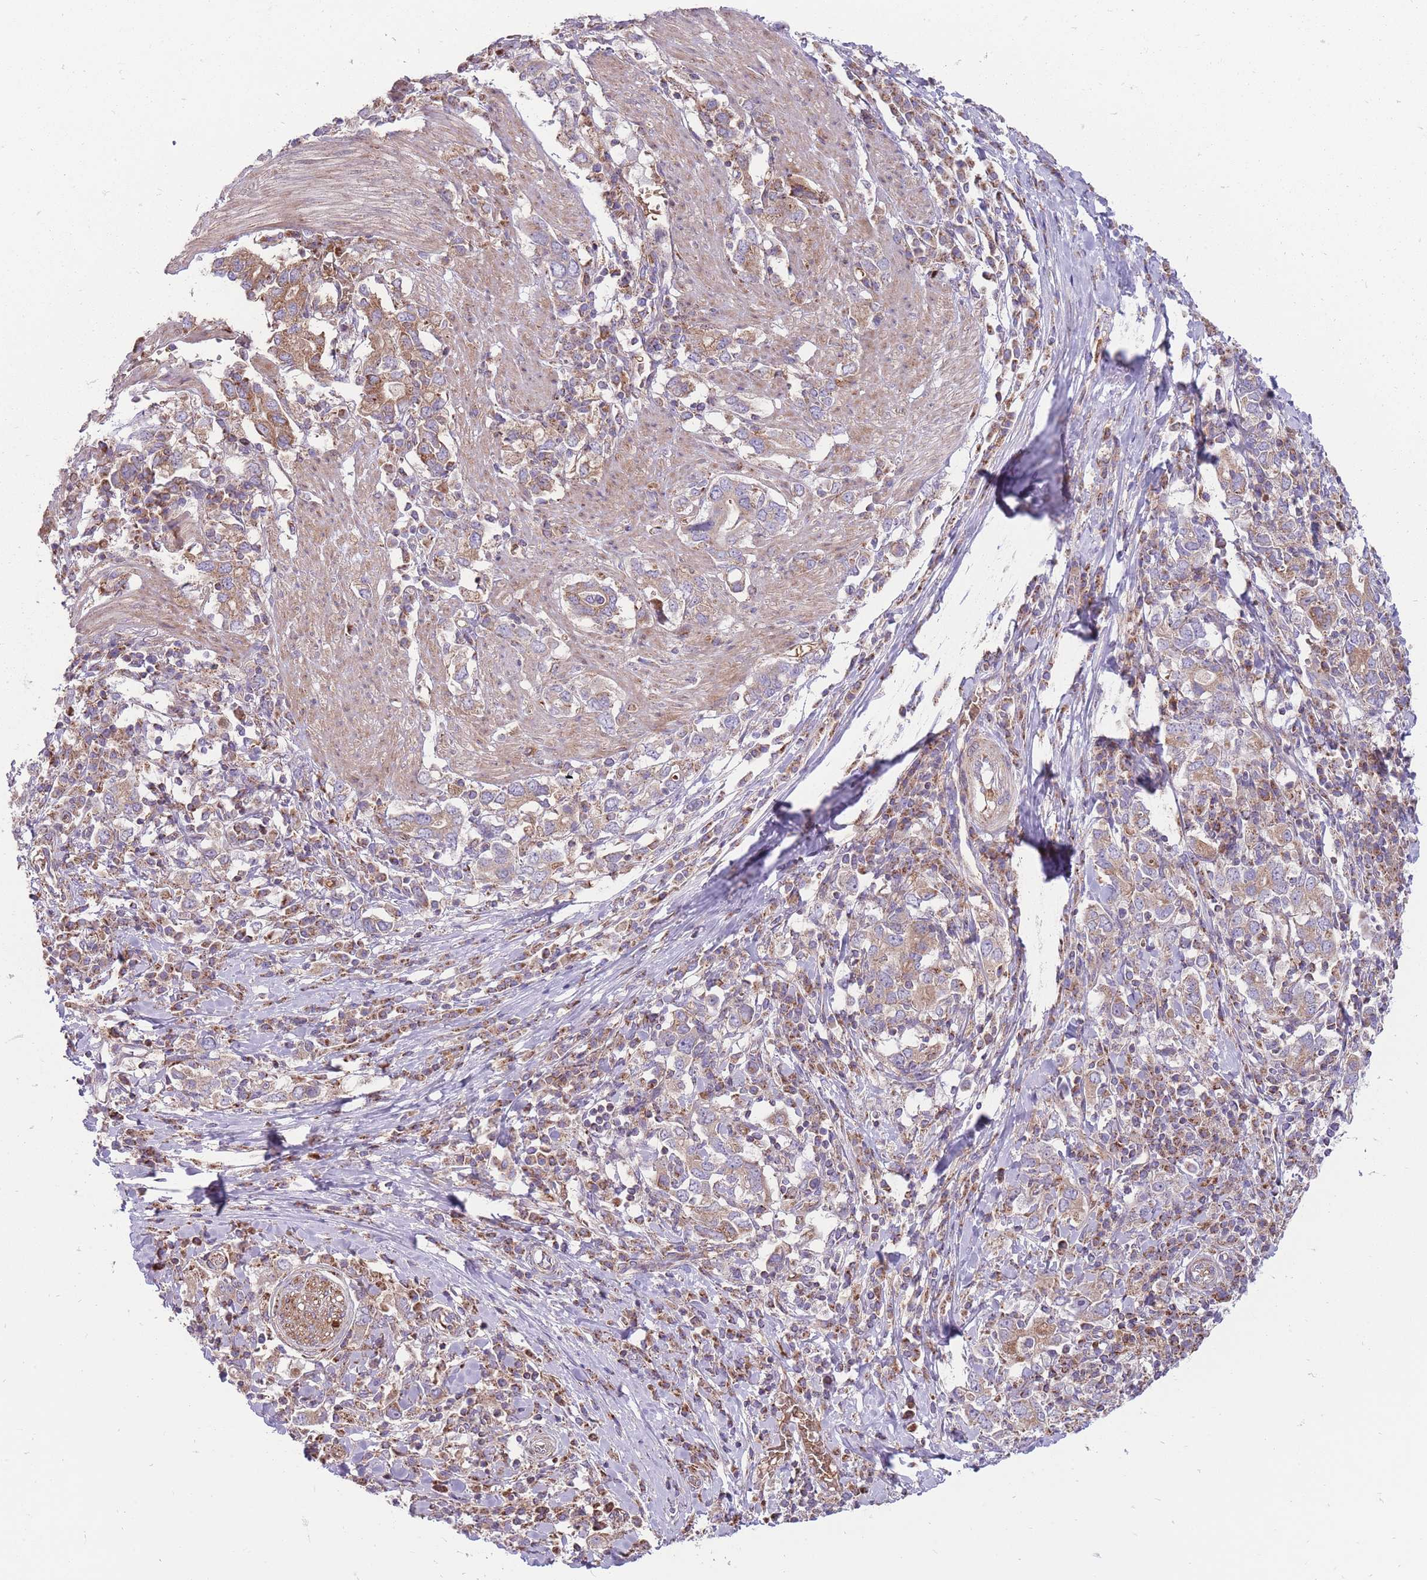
{"staining": {"intensity": "moderate", "quantity": "25%-75%", "location": "cytoplasmic/membranous"}, "tissue": "stomach cancer", "cell_type": "Tumor cells", "image_type": "cancer", "snomed": [{"axis": "morphology", "description": "Adenocarcinoma, NOS"}, {"axis": "topography", "description": "Stomach, upper"}, {"axis": "topography", "description": "Stomach"}], "caption": "Moderate cytoplasmic/membranous protein positivity is present in approximately 25%-75% of tumor cells in stomach adenocarcinoma. (IHC, brightfield microscopy, high magnification).", "gene": "ANKRD10", "patient": {"sex": "male", "age": 62}}